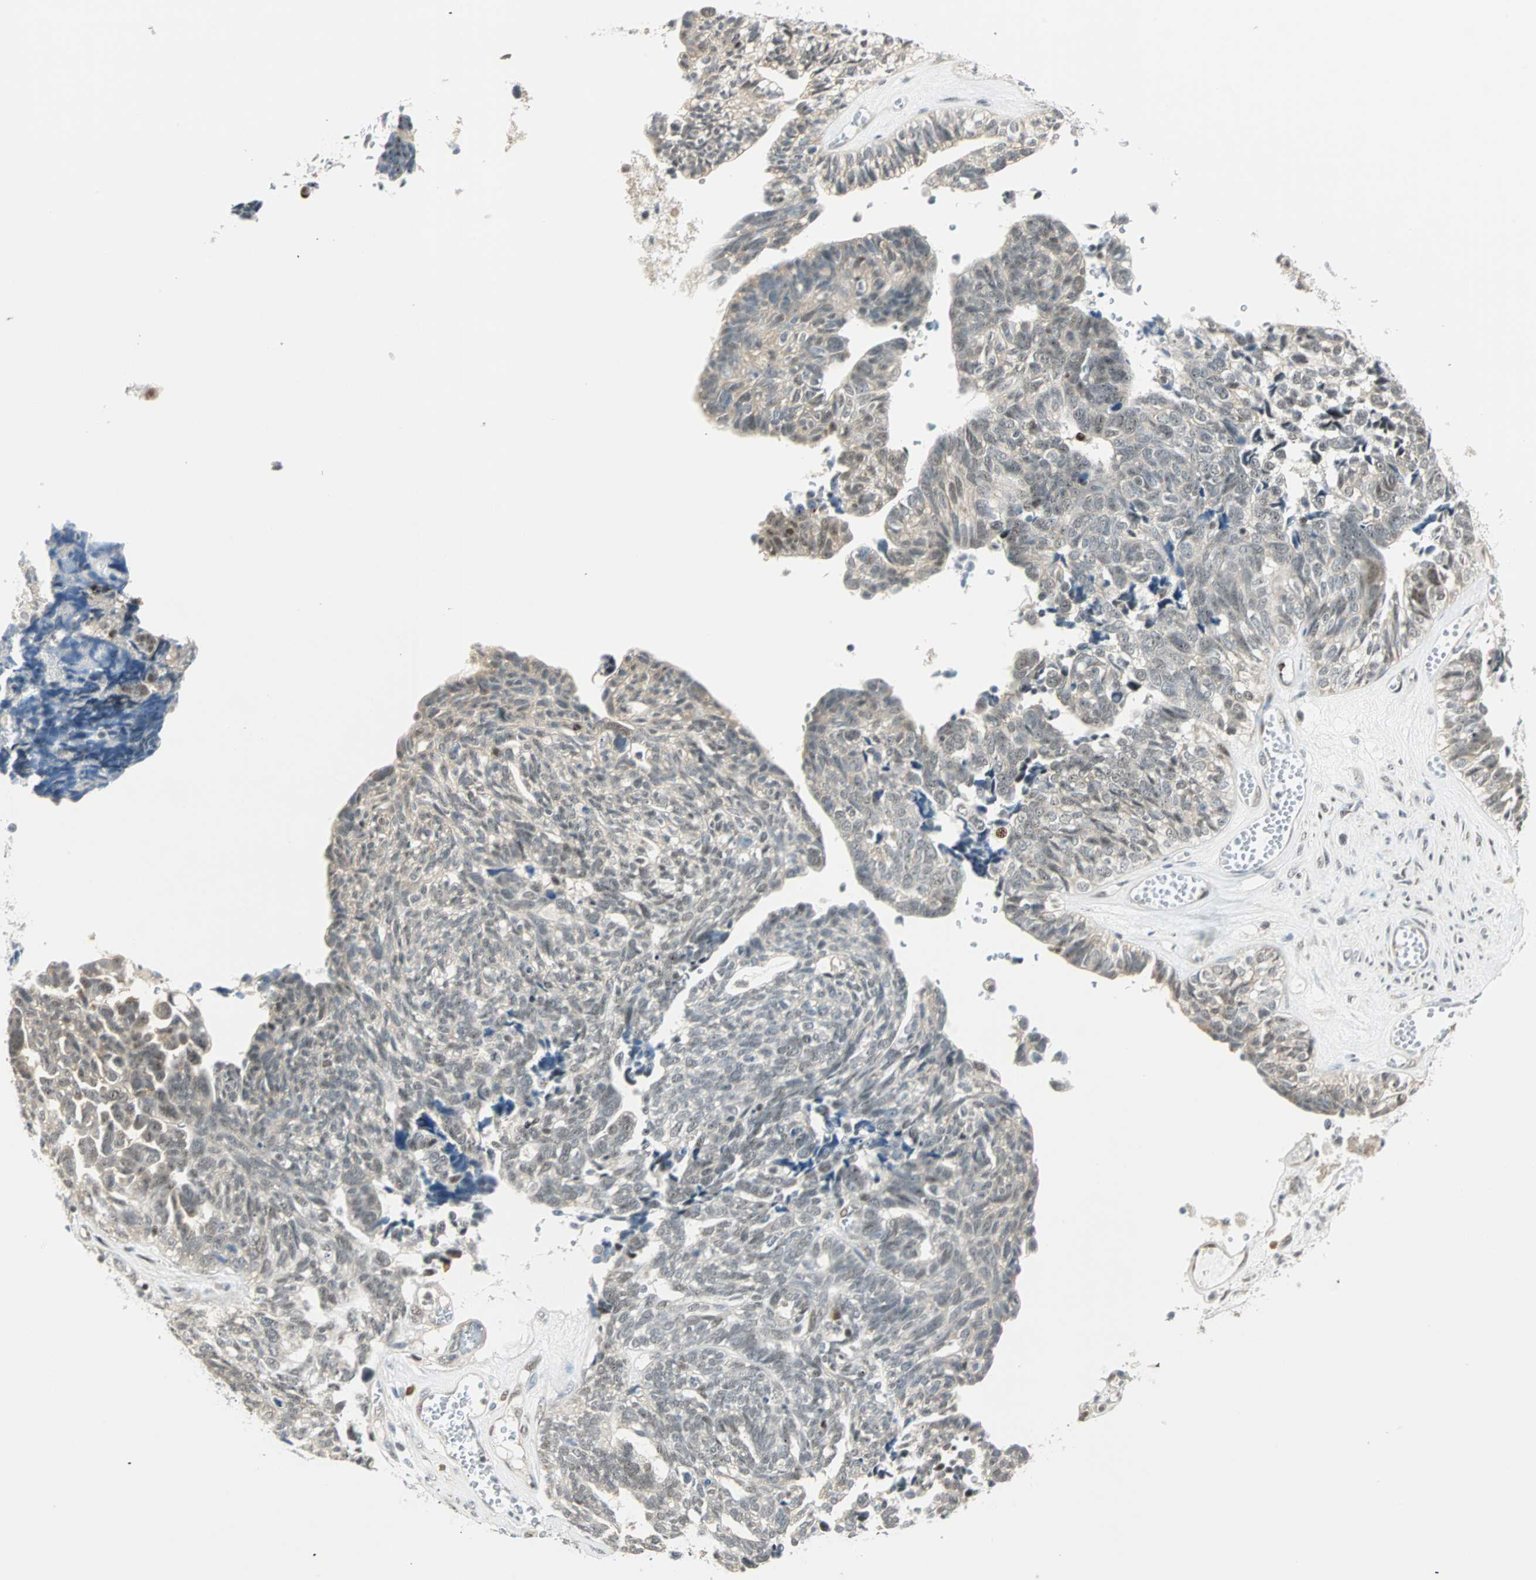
{"staining": {"intensity": "negative", "quantity": "none", "location": "none"}, "tissue": "ovarian cancer", "cell_type": "Tumor cells", "image_type": "cancer", "snomed": [{"axis": "morphology", "description": "Cystadenocarcinoma, serous, NOS"}, {"axis": "topography", "description": "Ovary"}], "caption": "Immunohistochemistry (IHC) photomicrograph of ovarian cancer (serous cystadenocarcinoma) stained for a protein (brown), which demonstrates no positivity in tumor cells.", "gene": "MSX2", "patient": {"sex": "female", "age": 79}}